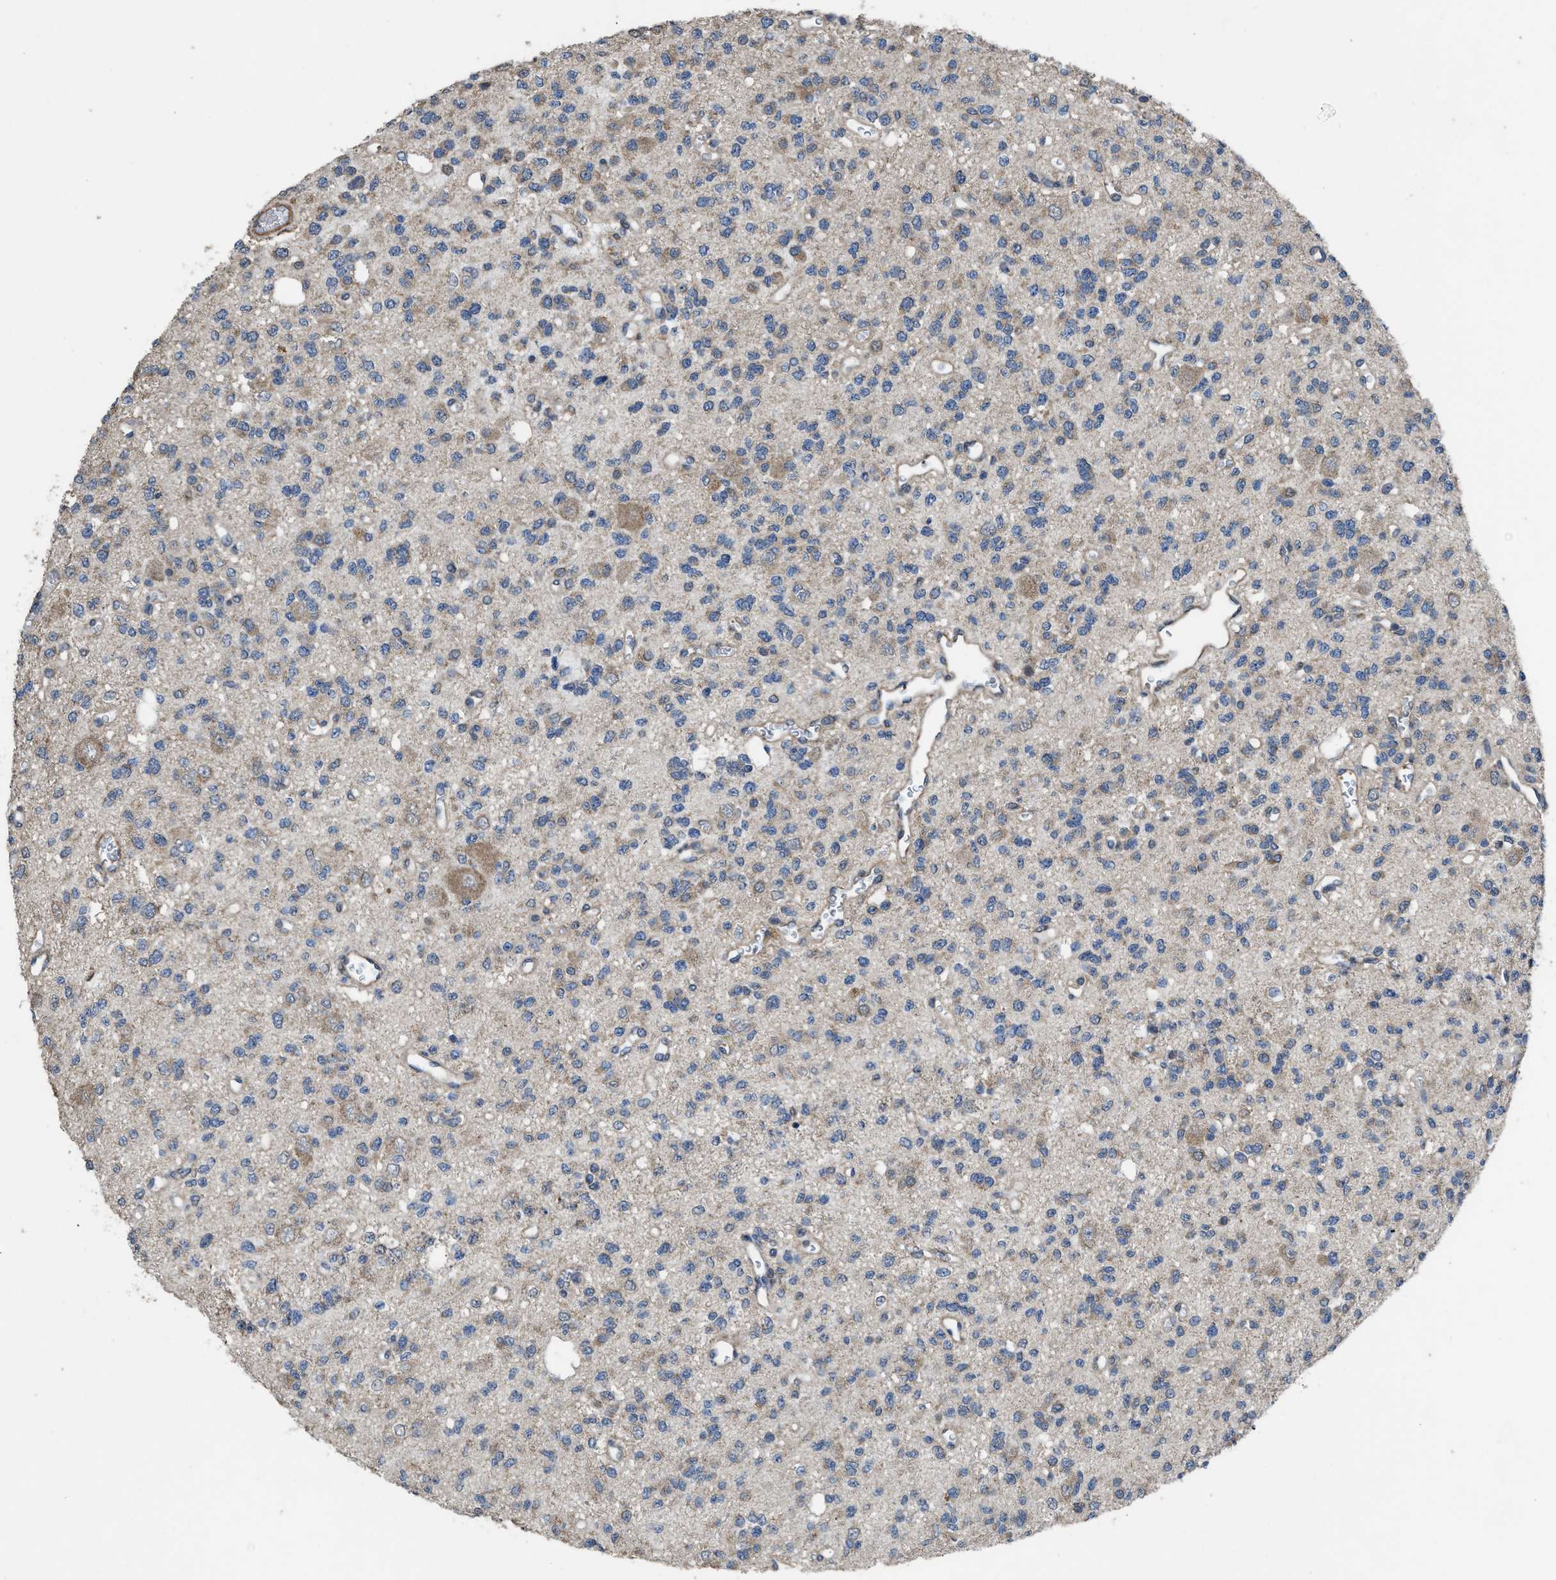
{"staining": {"intensity": "weak", "quantity": "<25%", "location": "cytoplasmic/membranous"}, "tissue": "glioma", "cell_type": "Tumor cells", "image_type": "cancer", "snomed": [{"axis": "morphology", "description": "Glioma, malignant, Low grade"}, {"axis": "topography", "description": "Brain"}], "caption": "Glioma stained for a protein using immunohistochemistry shows no expression tumor cells.", "gene": "ARL6", "patient": {"sex": "male", "age": 38}}